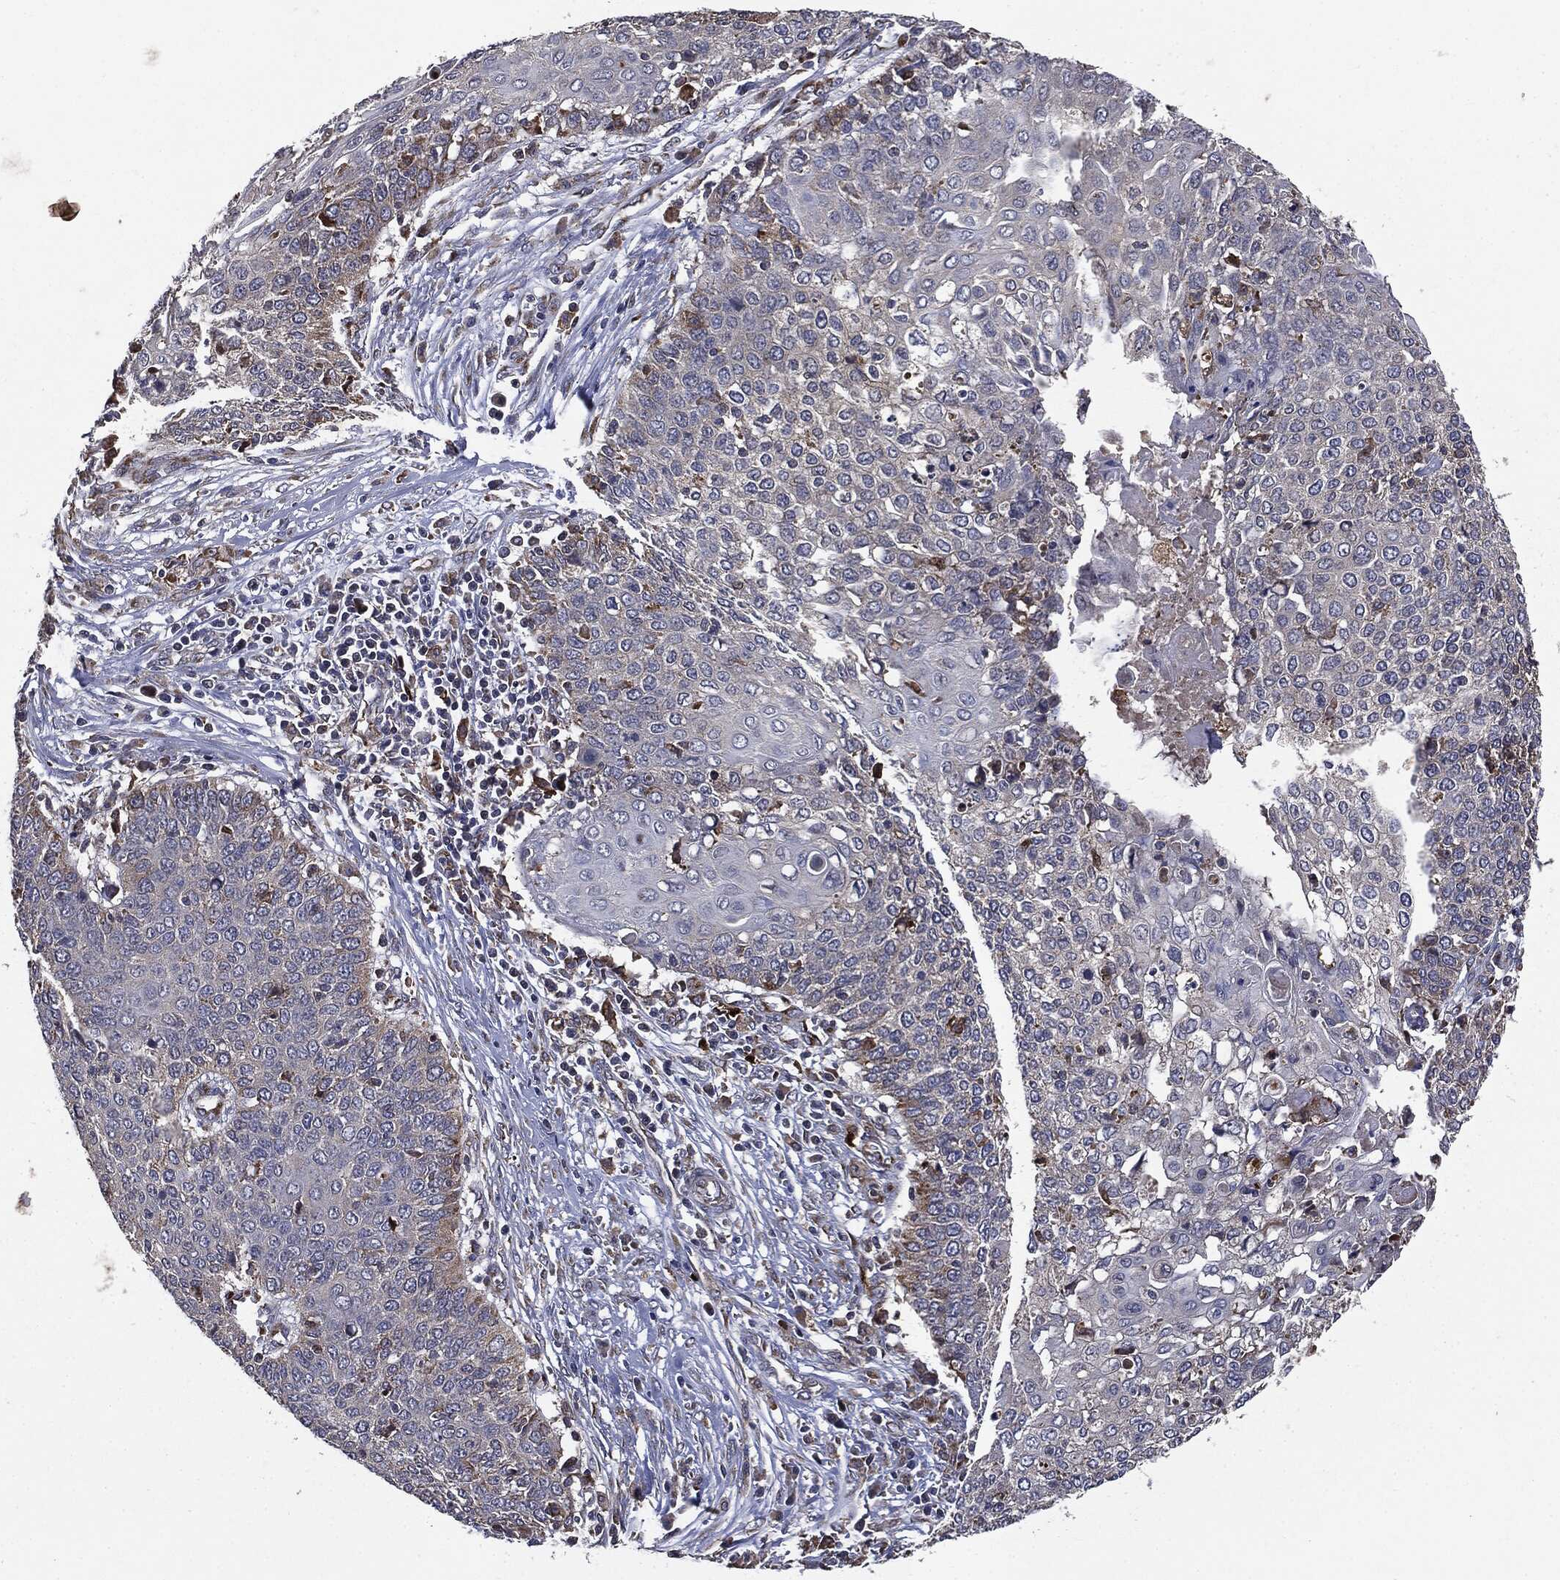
{"staining": {"intensity": "negative", "quantity": "none", "location": "none"}, "tissue": "cervical cancer", "cell_type": "Tumor cells", "image_type": "cancer", "snomed": [{"axis": "morphology", "description": "Squamous cell carcinoma, NOS"}, {"axis": "topography", "description": "Cervix"}], "caption": "Tumor cells are negative for protein expression in human cervical squamous cell carcinoma.", "gene": "PLOD3", "patient": {"sex": "female", "age": 39}}